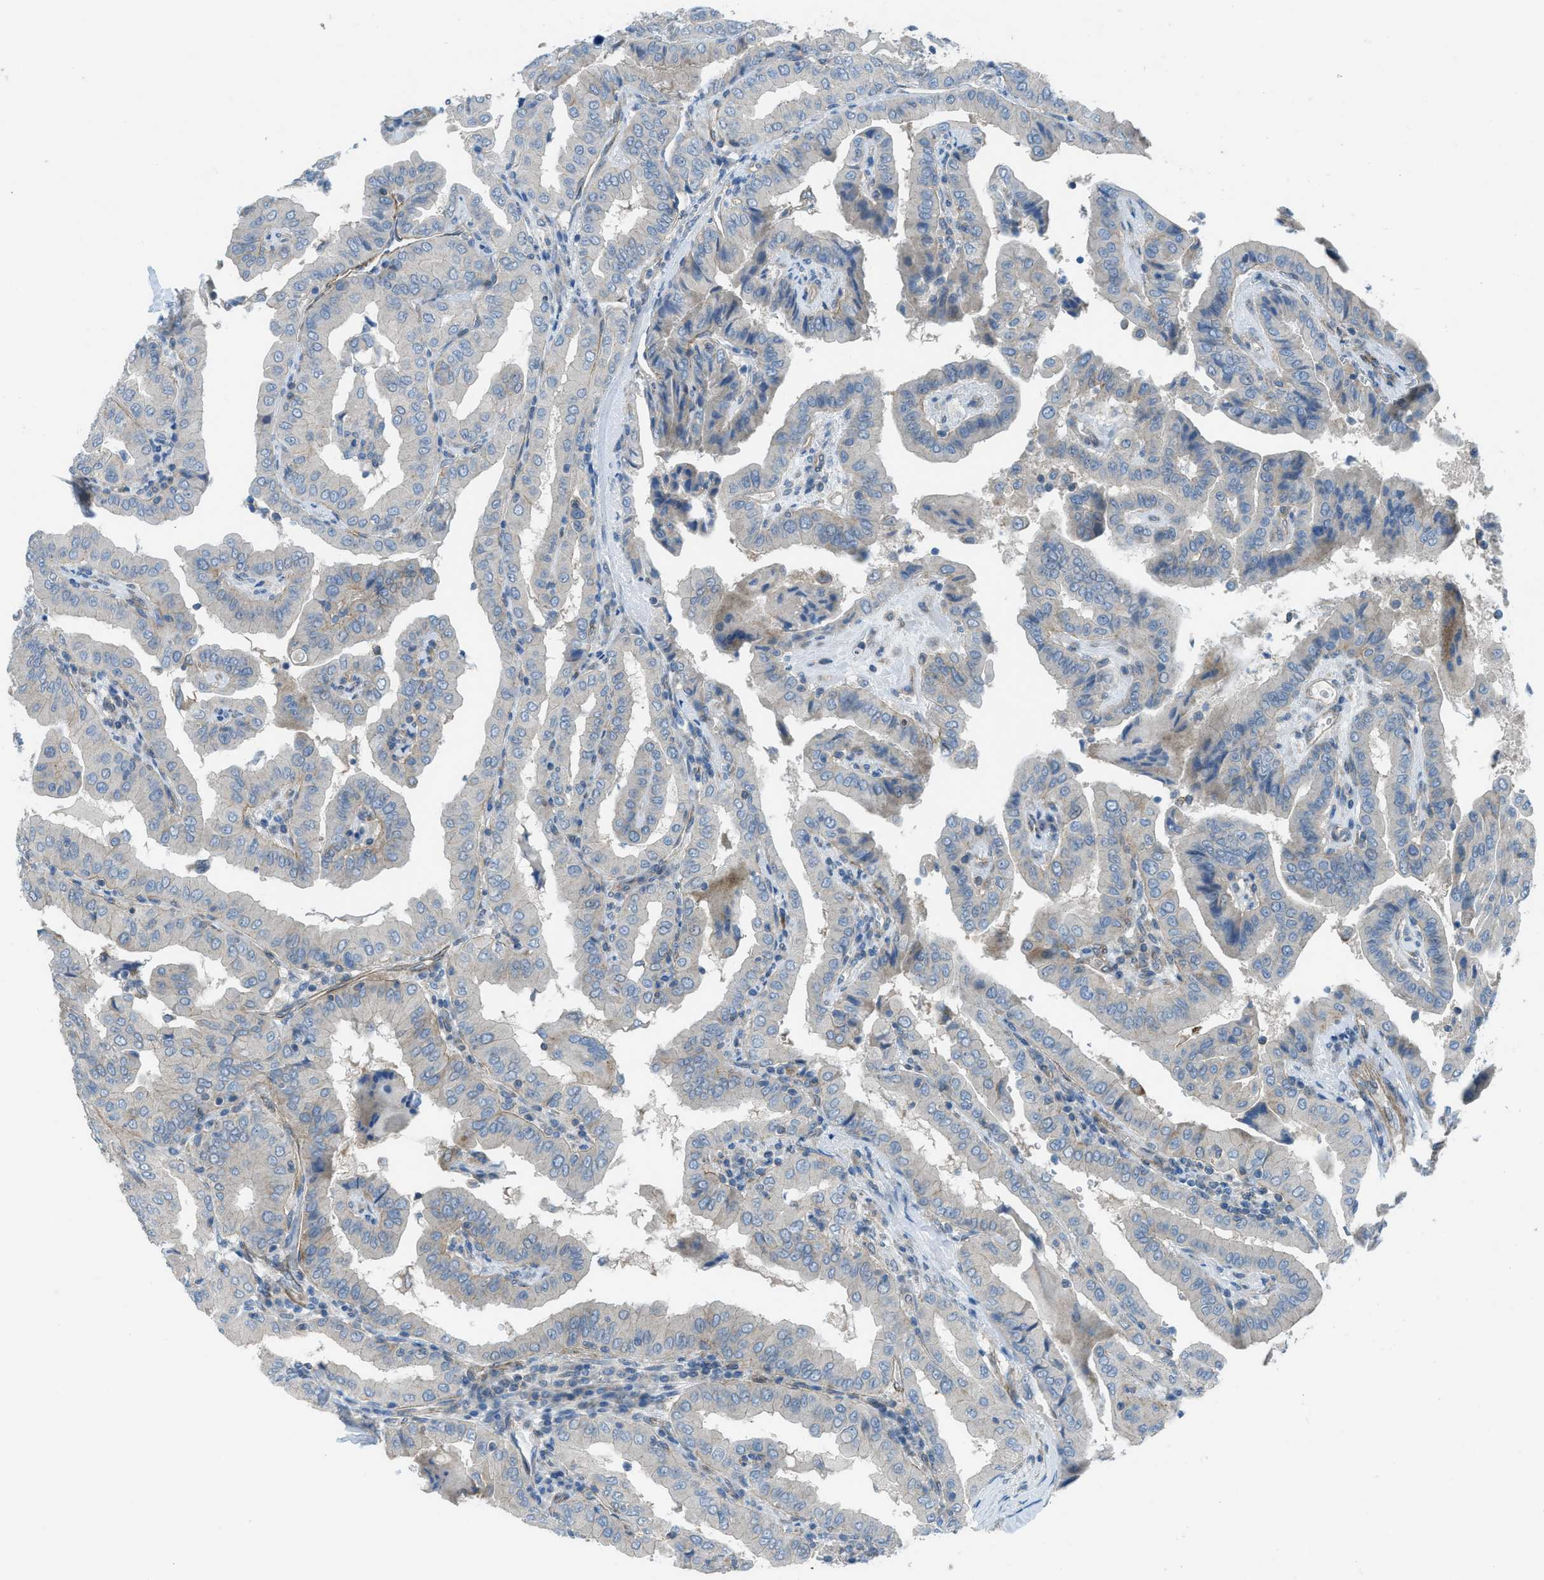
{"staining": {"intensity": "negative", "quantity": "none", "location": "none"}, "tissue": "thyroid cancer", "cell_type": "Tumor cells", "image_type": "cancer", "snomed": [{"axis": "morphology", "description": "Papillary adenocarcinoma, NOS"}, {"axis": "topography", "description": "Thyroid gland"}], "caption": "High power microscopy micrograph of an immunohistochemistry (IHC) histopathology image of thyroid cancer (papillary adenocarcinoma), revealing no significant positivity in tumor cells.", "gene": "PRKN", "patient": {"sex": "male", "age": 33}}